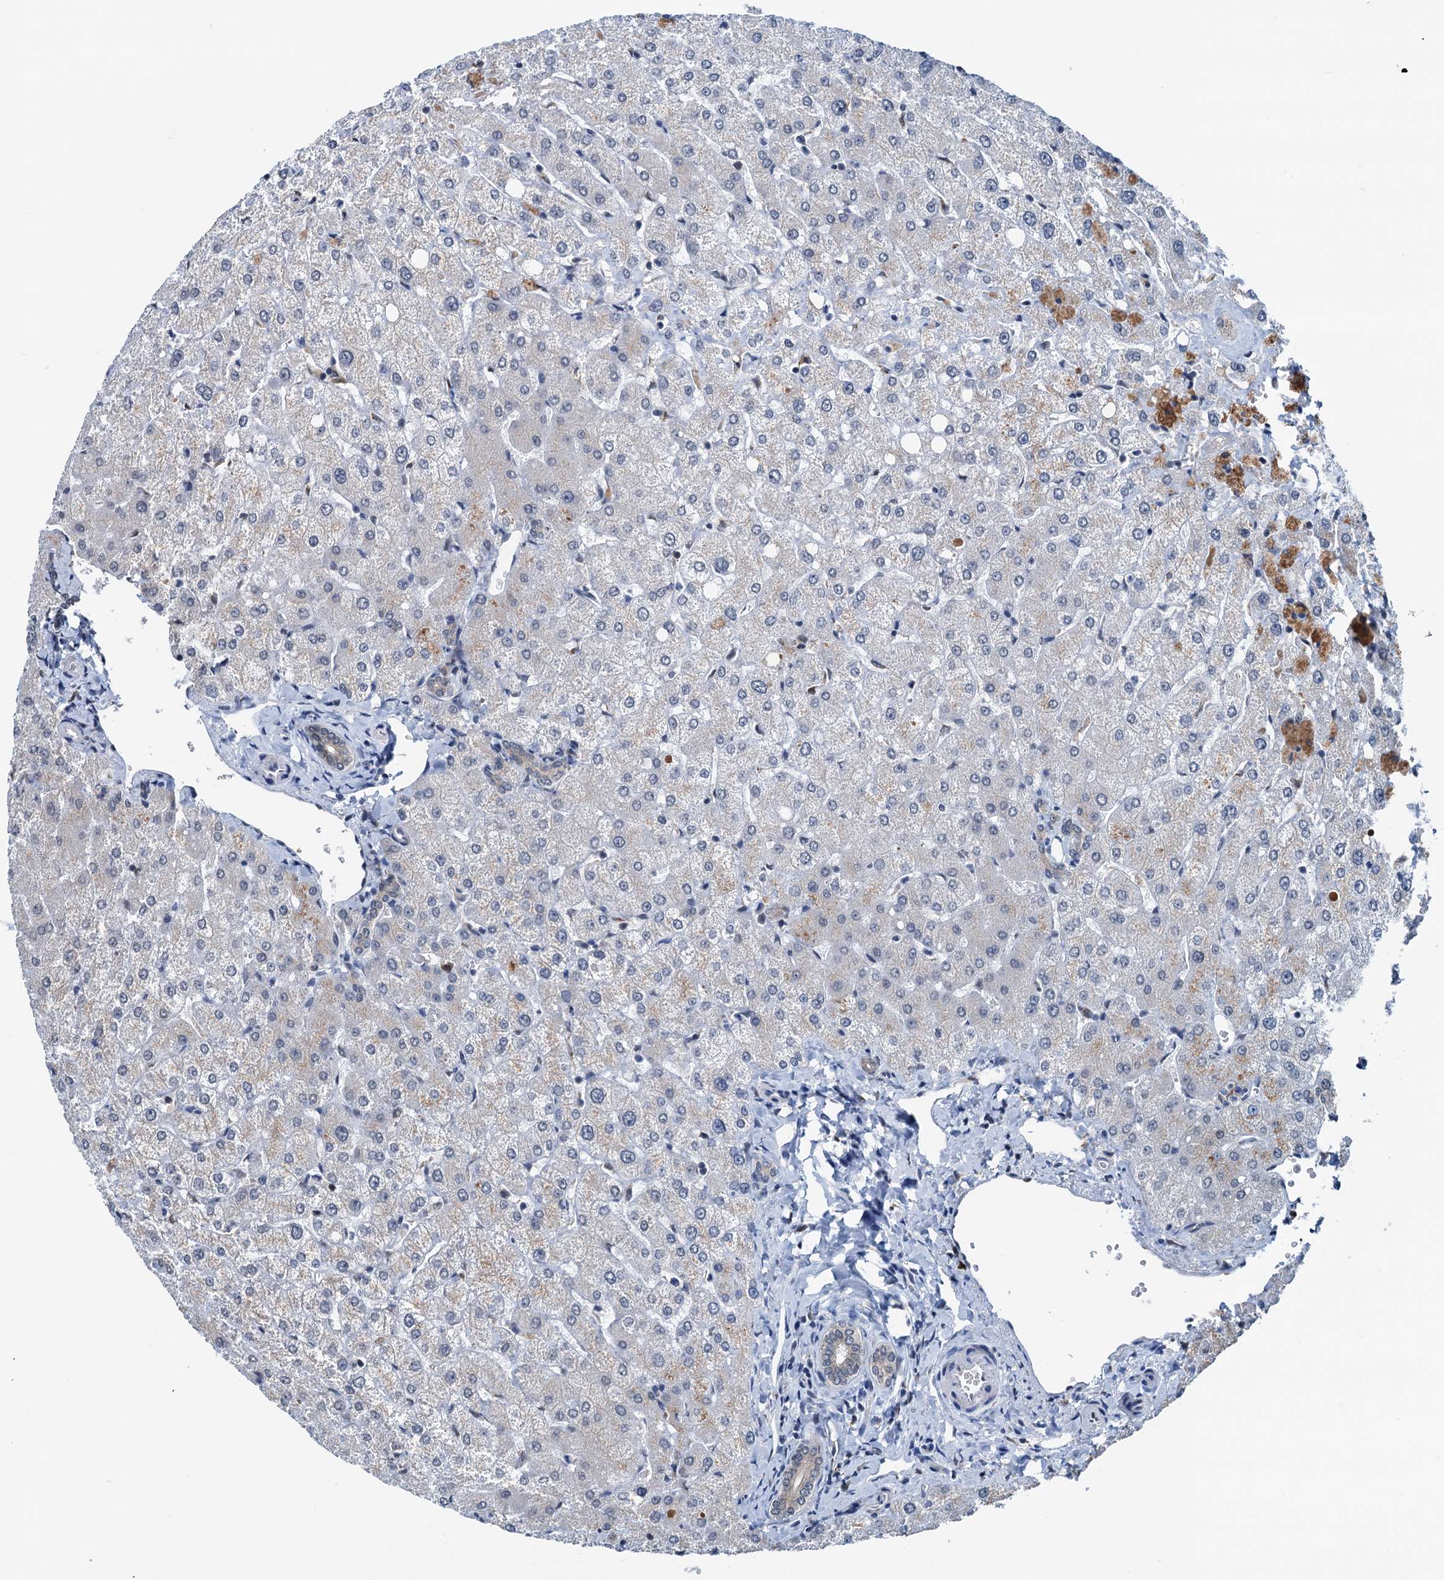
{"staining": {"intensity": "negative", "quantity": "none", "location": "none"}, "tissue": "liver", "cell_type": "Cholangiocytes", "image_type": "normal", "snomed": [{"axis": "morphology", "description": "Normal tissue, NOS"}, {"axis": "topography", "description": "Liver"}], "caption": "Cholangiocytes show no significant protein staining in unremarkable liver.", "gene": "SHLD1", "patient": {"sex": "female", "age": 54}}